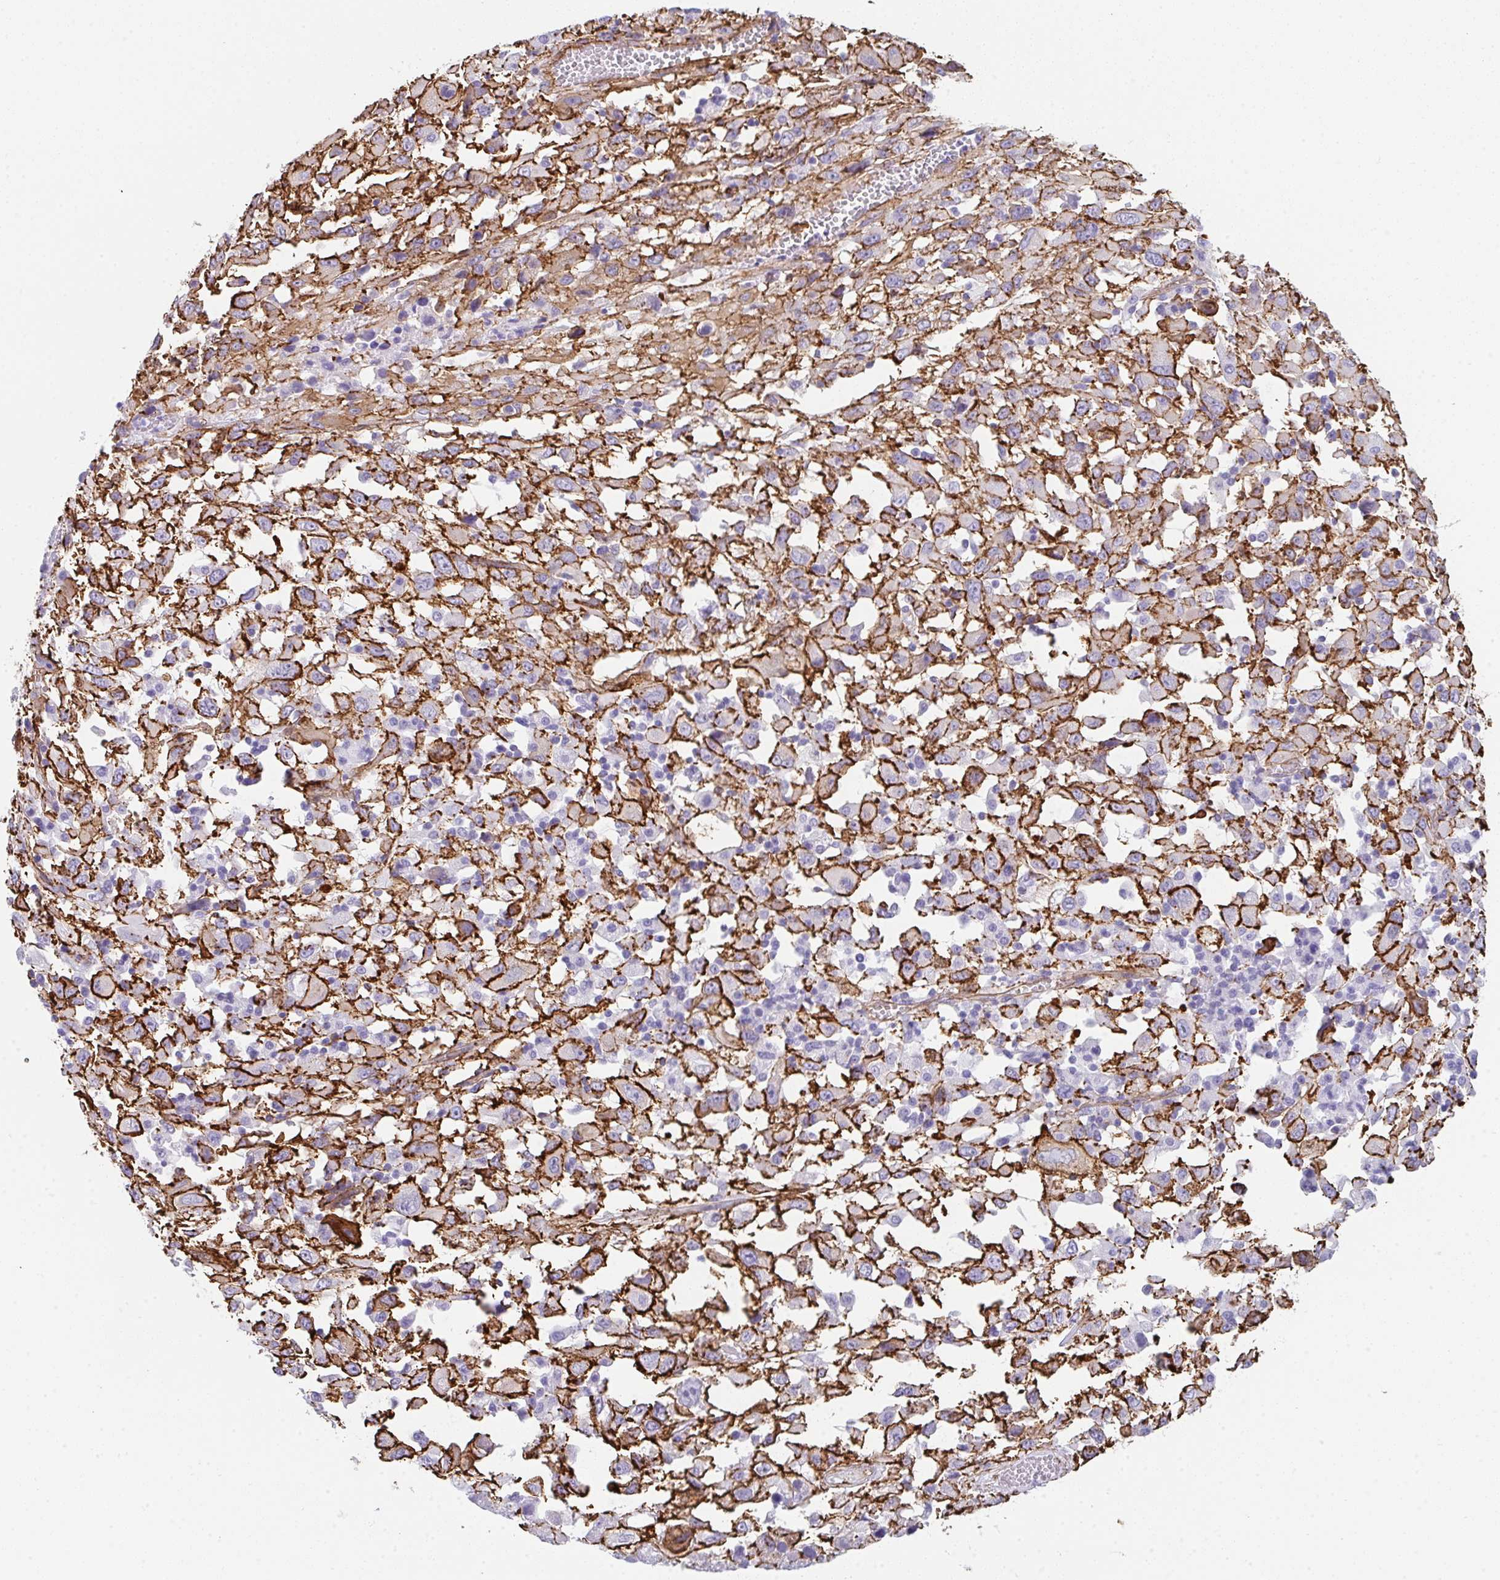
{"staining": {"intensity": "strong", "quantity": ">75%", "location": "cytoplasmic/membranous"}, "tissue": "melanoma", "cell_type": "Tumor cells", "image_type": "cancer", "snomed": [{"axis": "morphology", "description": "Malignant melanoma, Metastatic site"}, {"axis": "topography", "description": "Soft tissue"}], "caption": "A high amount of strong cytoplasmic/membranous positivity is seen in about >75% of tumor cells in malignant melanoma (metastatic site) tissue. (DAB (3,3'-diaminobenzidine) = brown stain, brightfield microscopy at high magnification).", "gene": "DBN1", "patient": {"sex": "male", "age": 50}}